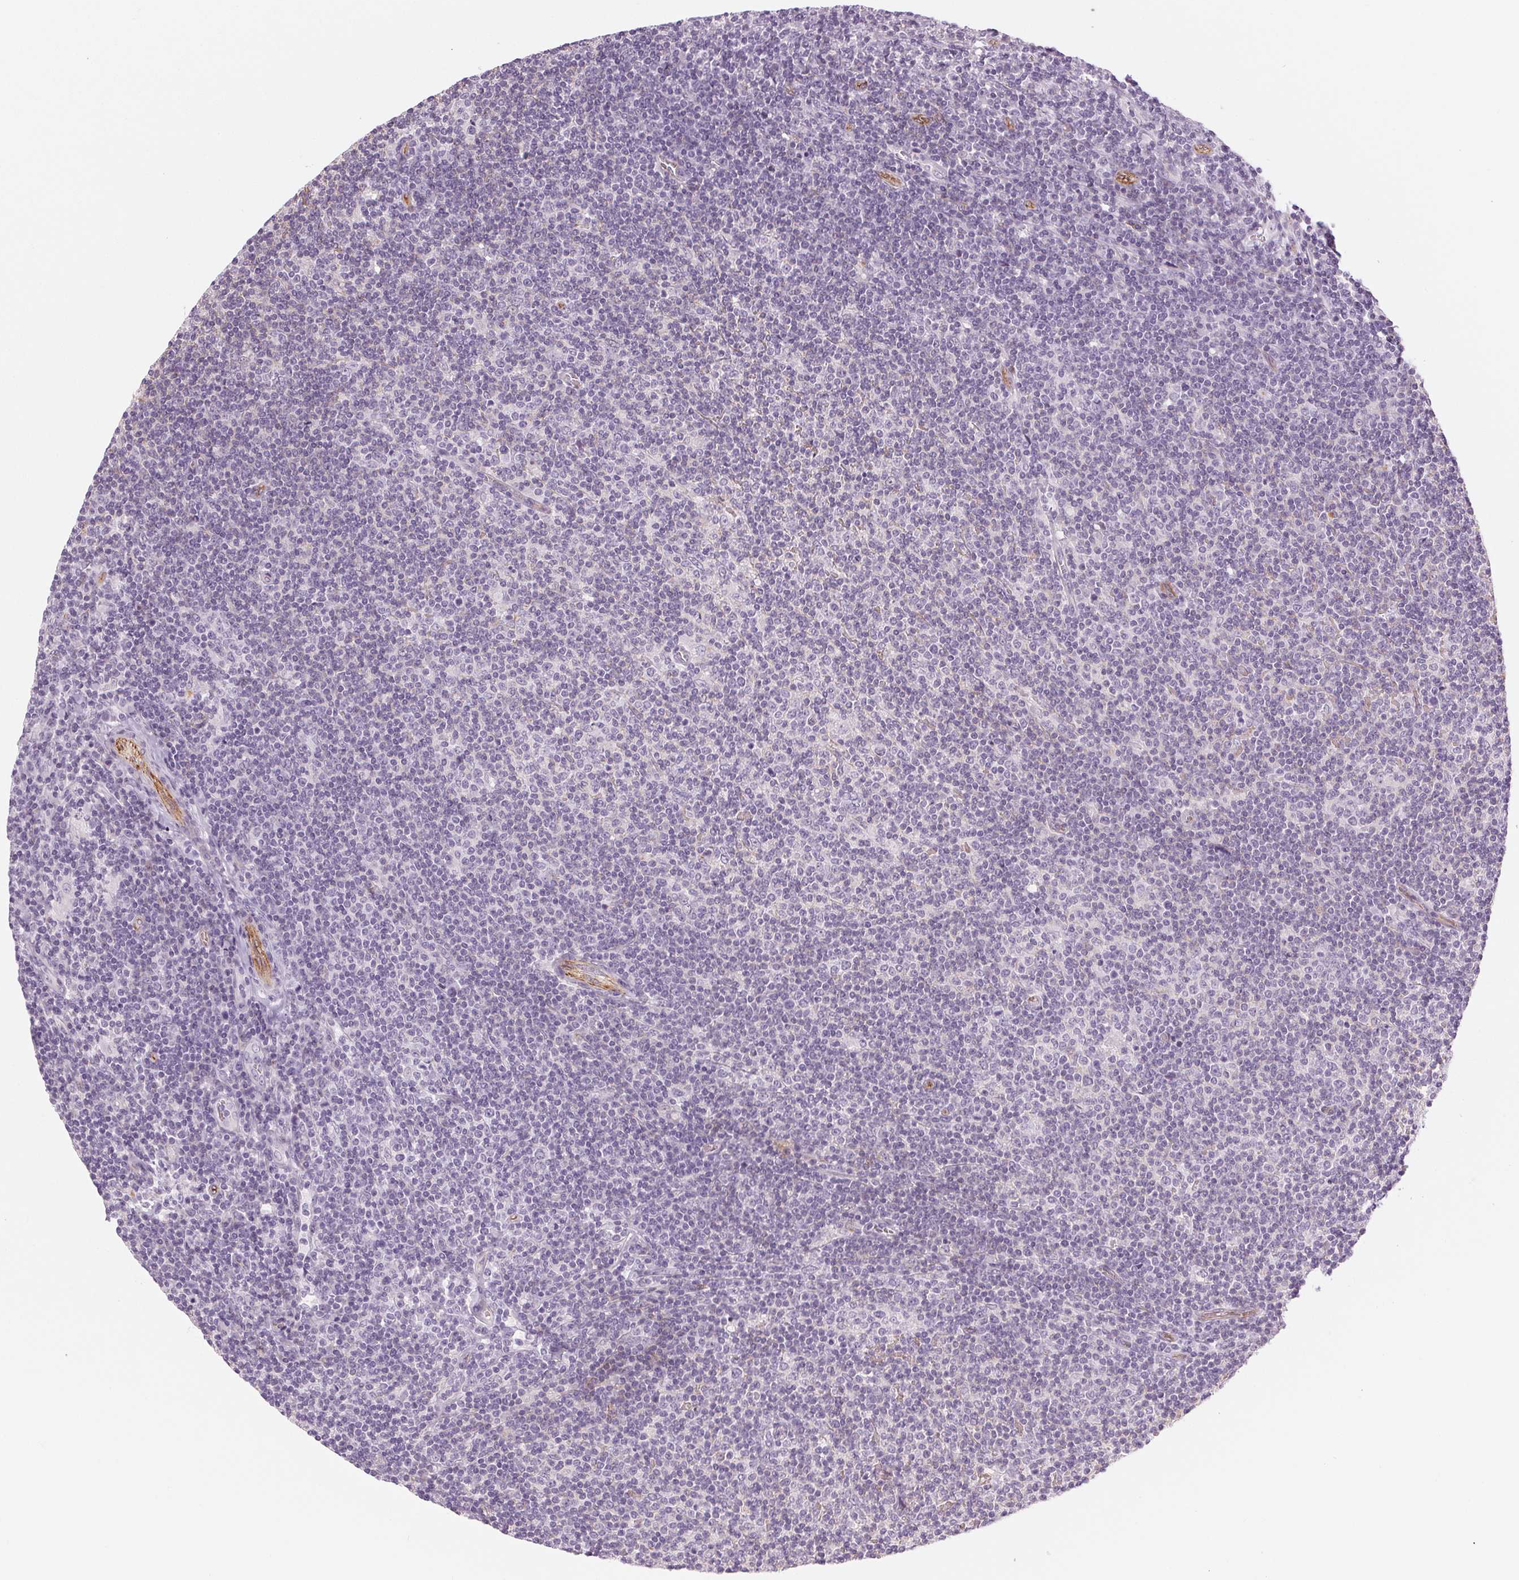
{"staining": {"intensity": "negative", "quantity": "none", "location": "none"}, "tissue": "lymphoma", "cell_type": "Tumor cells", "image_type": "cancer", "snomed": [{"axis": "morphology", "description": "Hodgkin's disease, NOS"}, {"axis": "topography", "description": "Lymph node"}], "caption": "A photomicrograph of human lymphoma is negative for staining in tumor cells.", "gene": "AIF1L", "patient": {"sex": "male", "age": 40}}